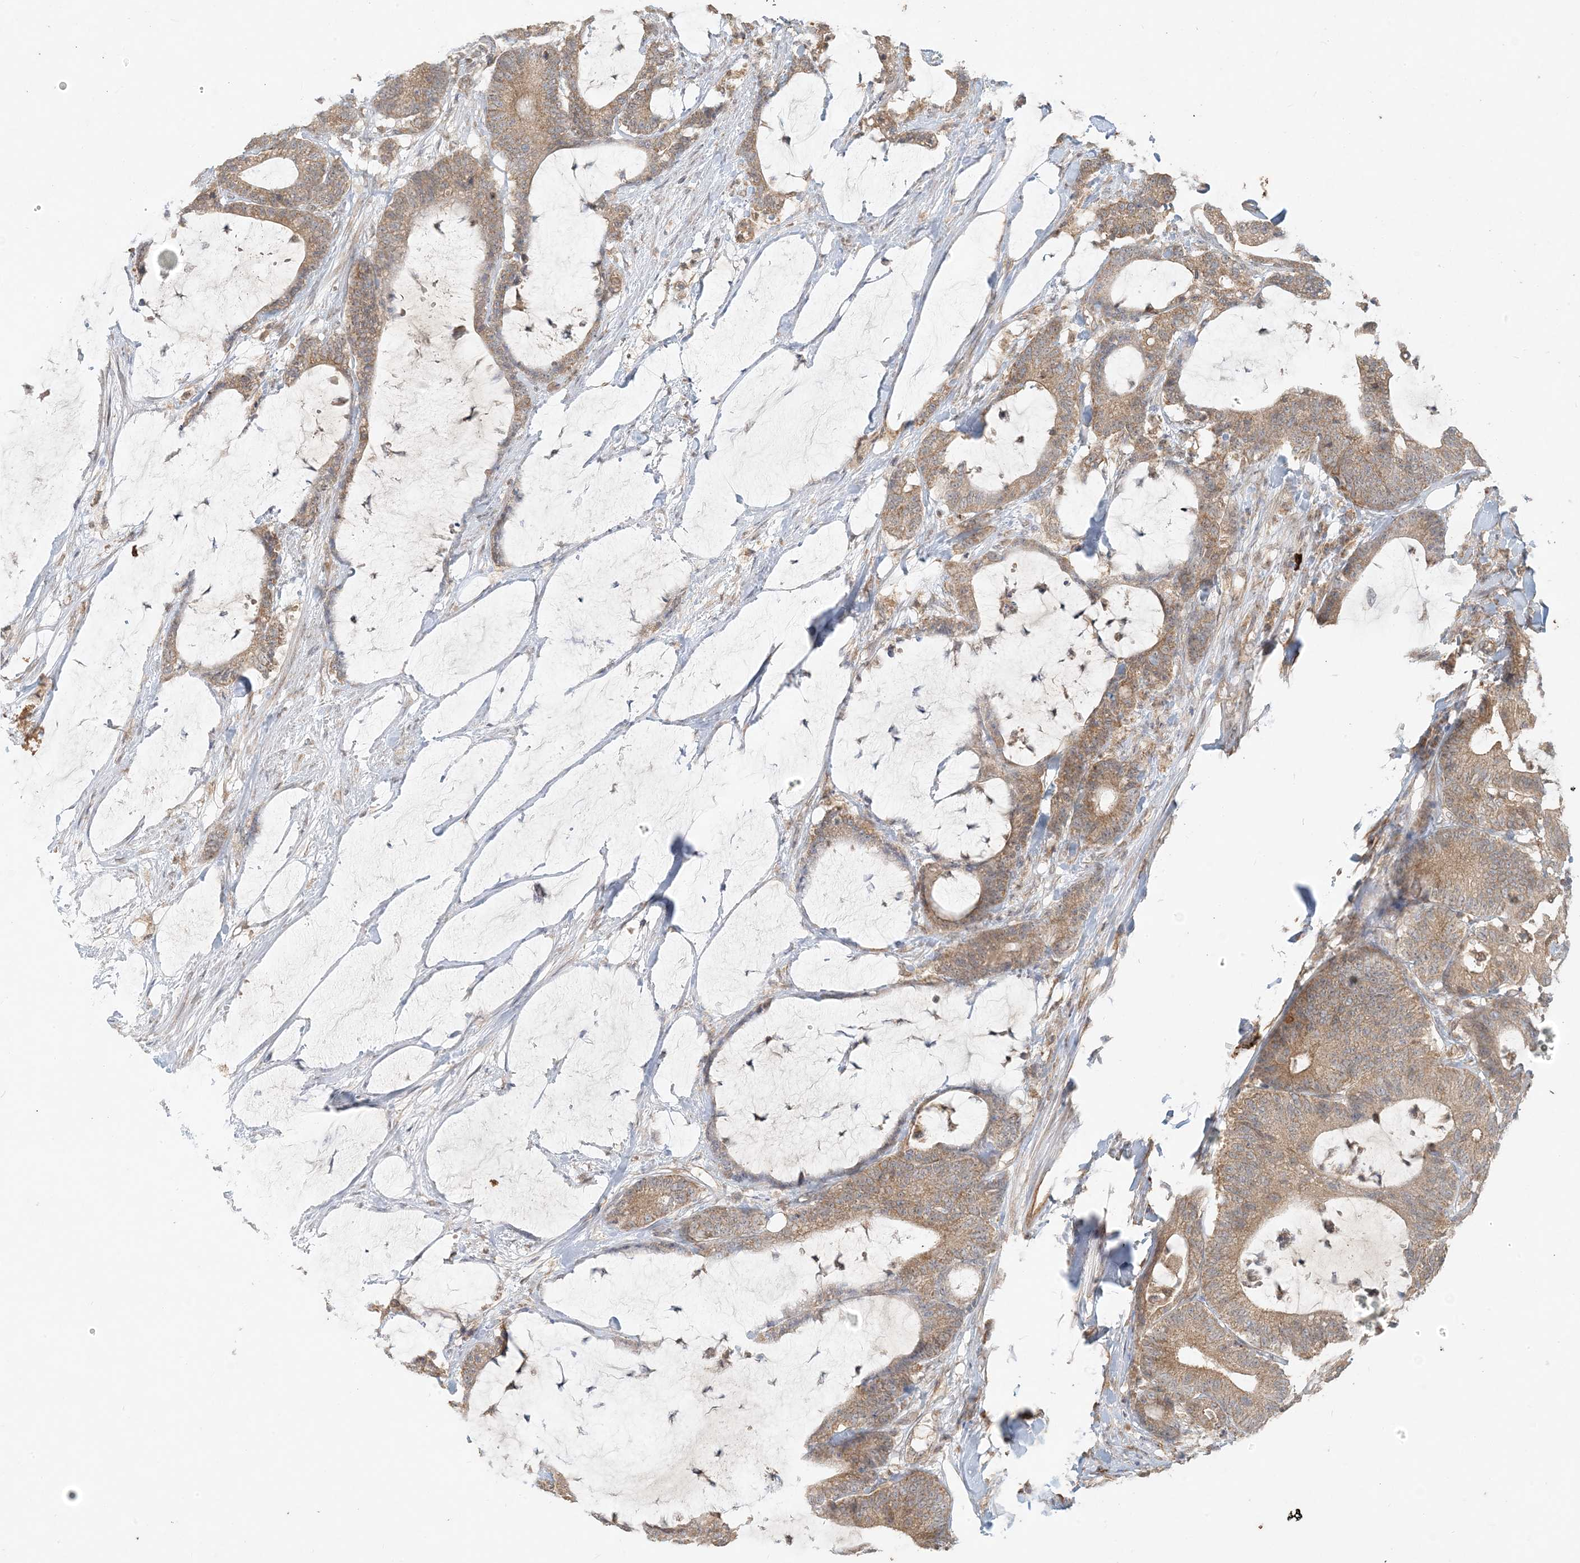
{"staining": {"intensity": "moderate", "quantity": ">75%", "location": "cytoplasmic/membranous"}, "tissue": "colorectal cancer", "cell_type": "Tumor cells", "image_type": "cancer", "snomed": [{"axis": "morphology", "description": "Adenocarcinoma, NOS"}, {"axis": "topography", "description": "Colon"}], "caption": "The image displays staining of colorectal cancer (adenocarcinoma), revealing moderate cytoplasmic/membranous protein expression (brown color) within tumor cells.", "gene": "MCOLN1", "patient": {"sex": "female", "age": 84}}